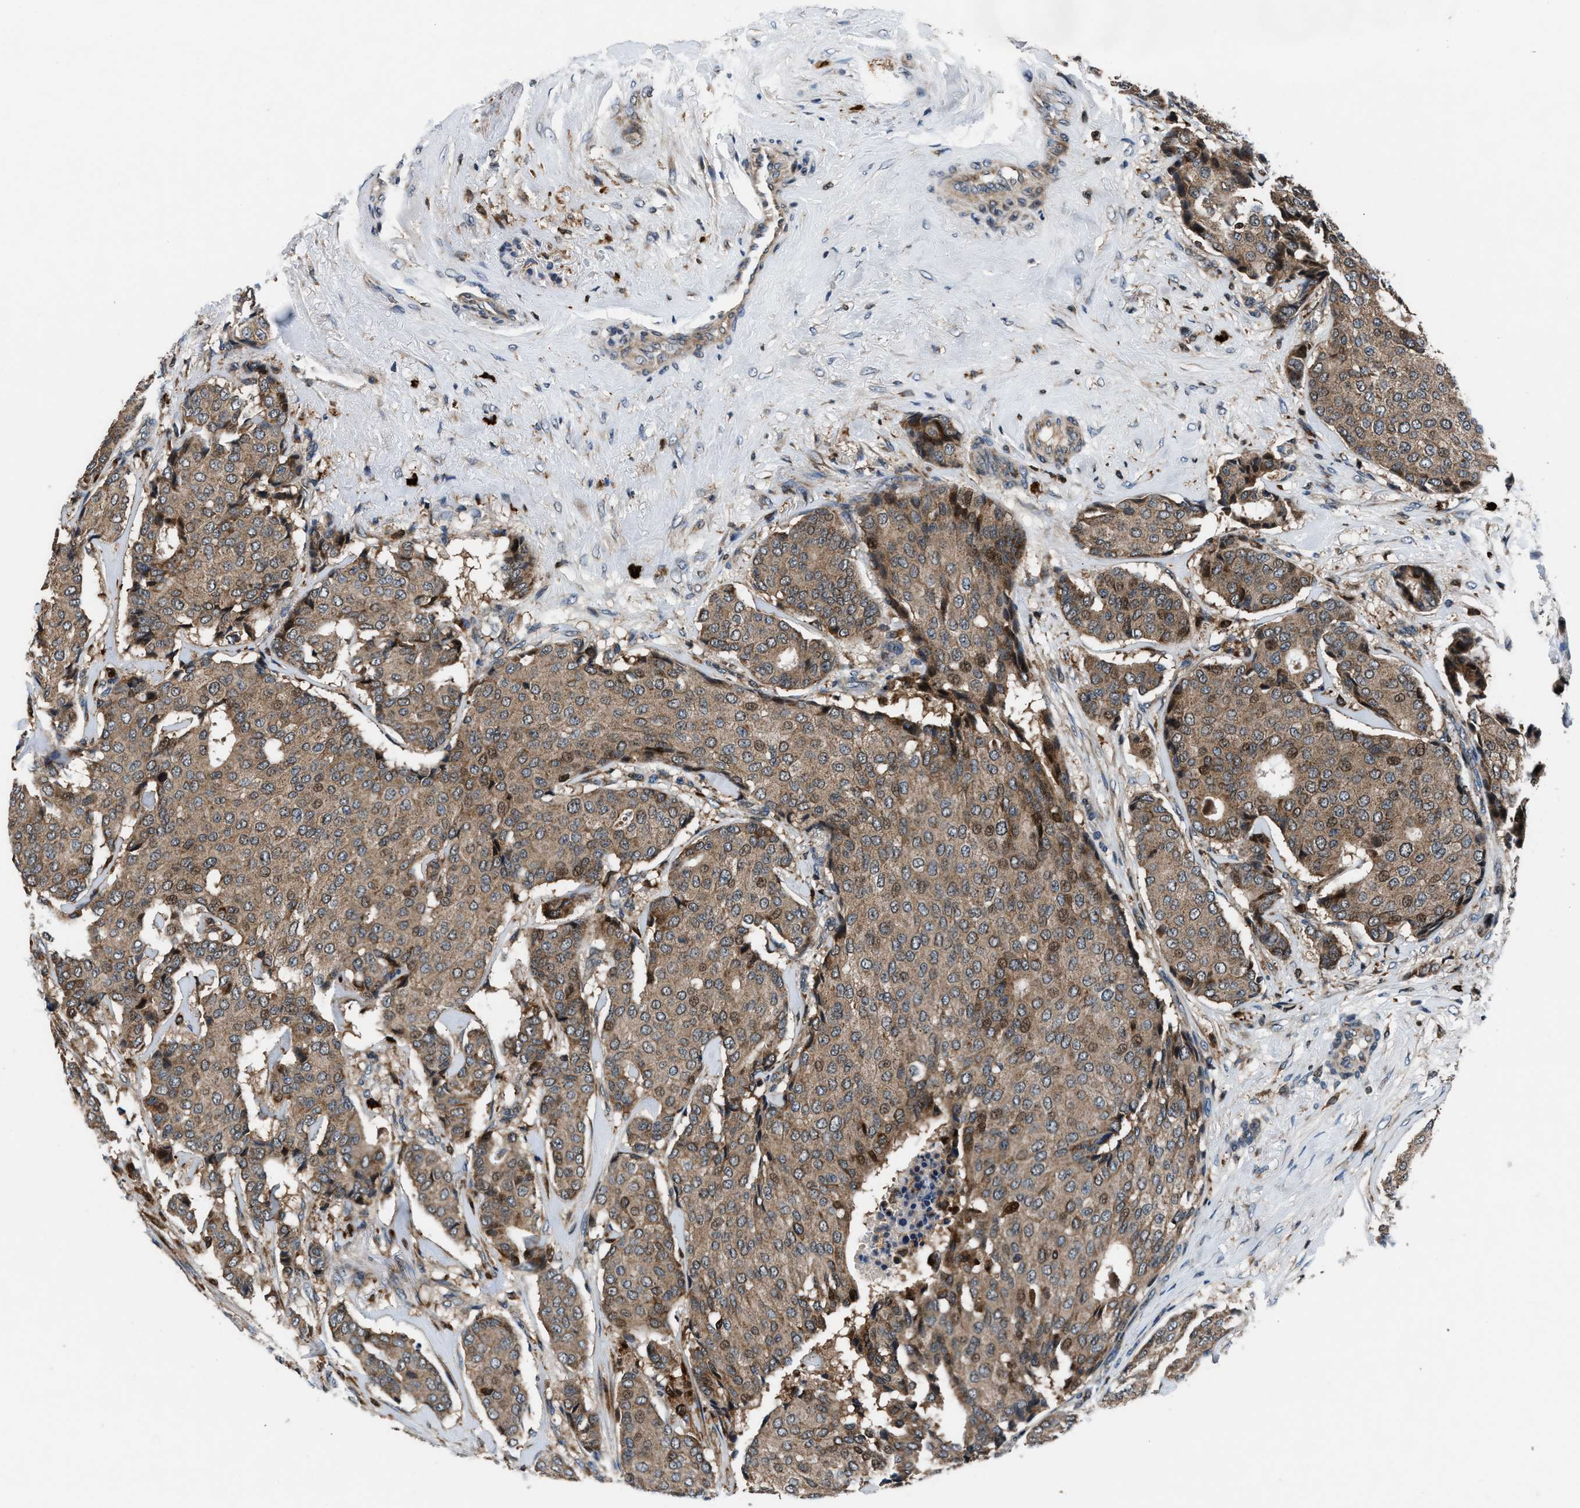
{"staining": {"intensity": "weak", "quantity": ">75%", "location": "cytoplasmic/membranous"}, "tissue": "breast cancer", "cell_type": "Tumor cells", "image_type": "cancer", "snomed": [{"axis": "morphology", "description": "Duct carcinoma"}, {"axis": "topography", "description": "Breast"}], "caption": "Human breast intraductal carcinoma stained with a brown dye demonstrates weak cytoplasmic/membranous positive expression in about >75% of tumor cells.", "gene": "FAM221A", "patient": {"sex": "female", "age": 75}}